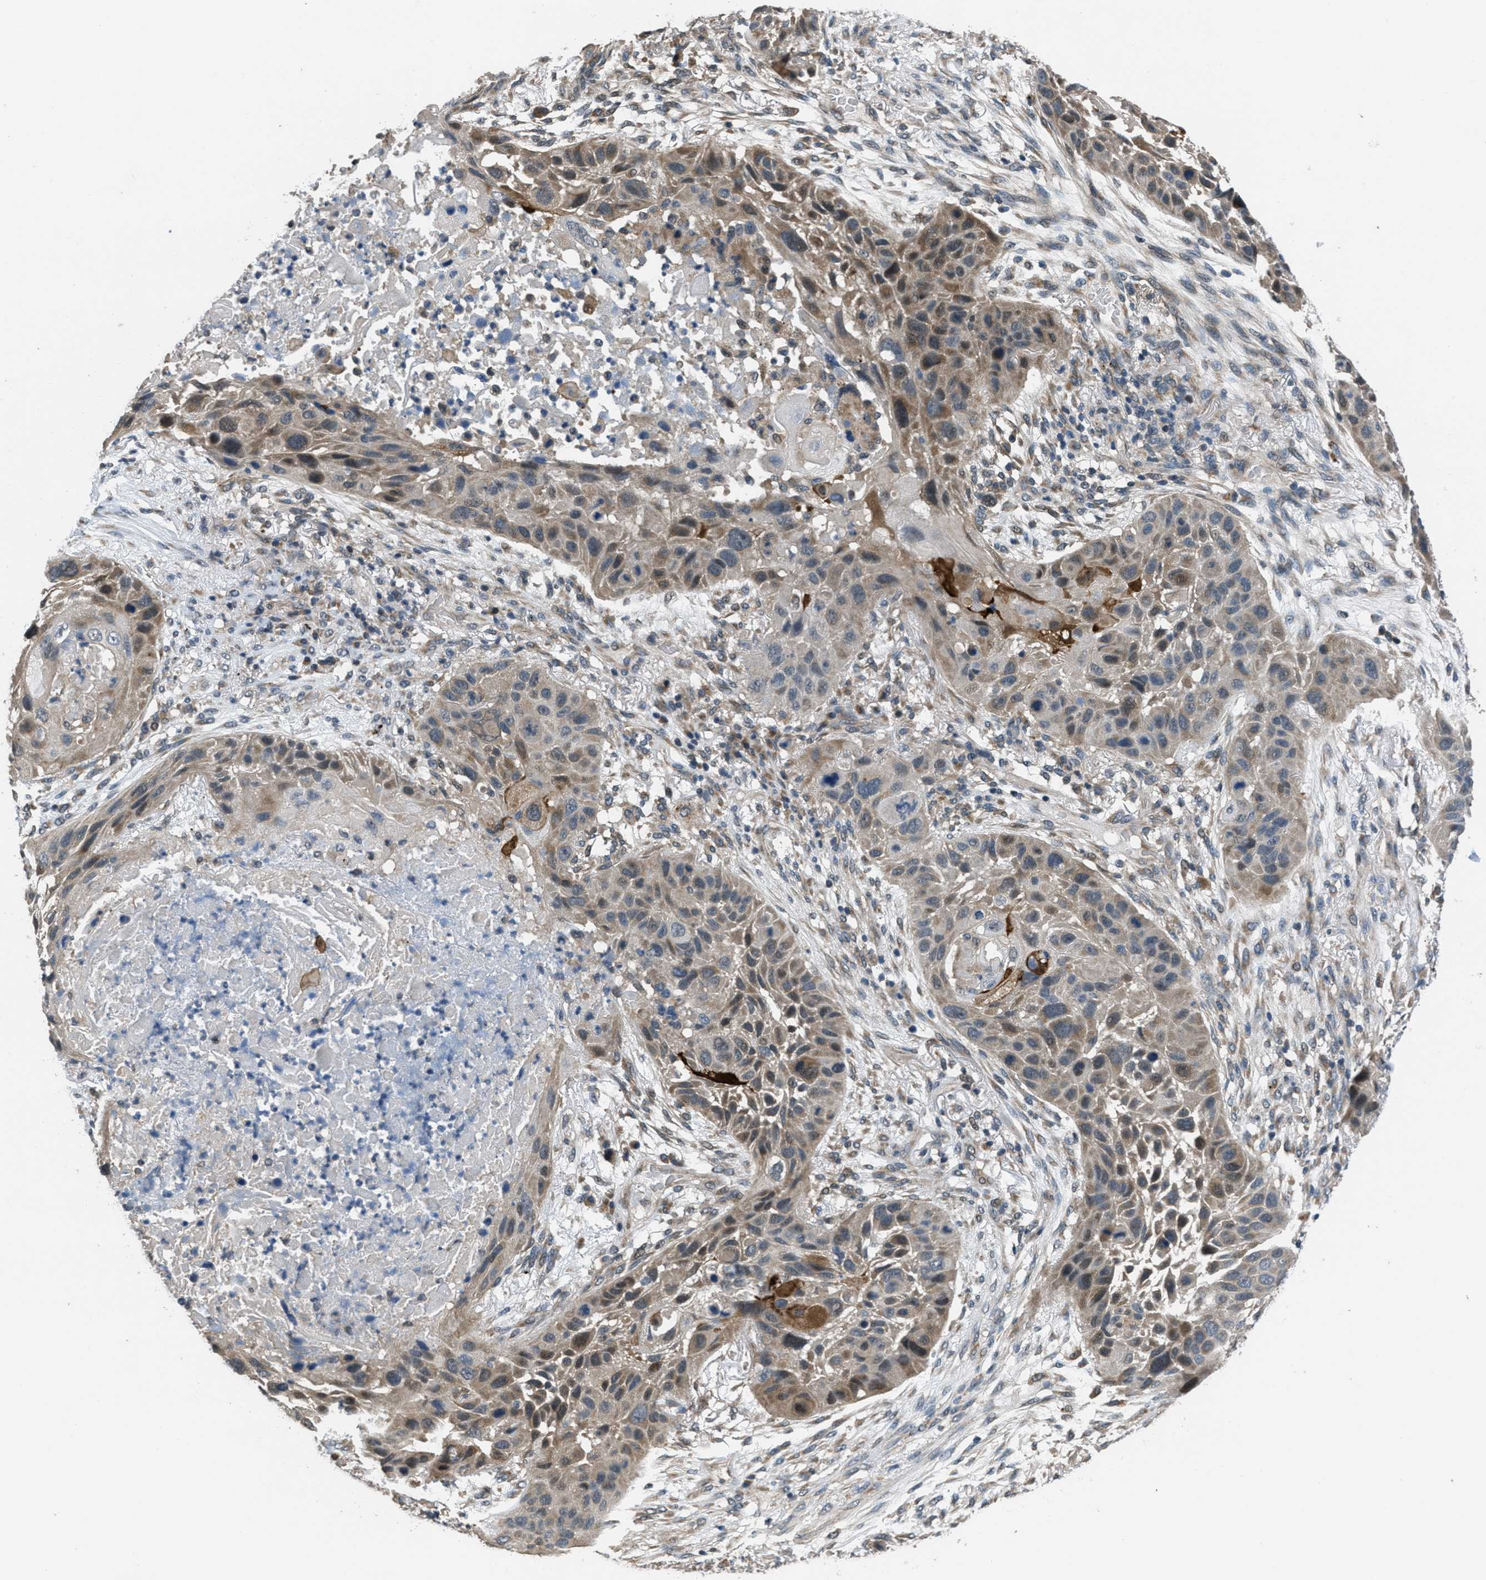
{"staining": {"intensity": "moderate", "quantity": "<25%", "location": "cytoplasmic/membranous,nuclear"}, "tissue": "lung cancer", "cell_type": "Tumor cells", "image_type": "cancer", "snomed": [{"axis": "morphology", "description": "Squamous cell carcinoma, NOS"}, {"axis": "topography", "description": "Lung"}], "caption": "Human lung cancer (squamous cell carcinoma) stained for a protein (brown) shows moderate cytoplasmic/membranous and nuclear positive expression in approximately <25% of tumor cells.", "gene": "NAT1", "patient": {"sex": "male", "age": 57}}